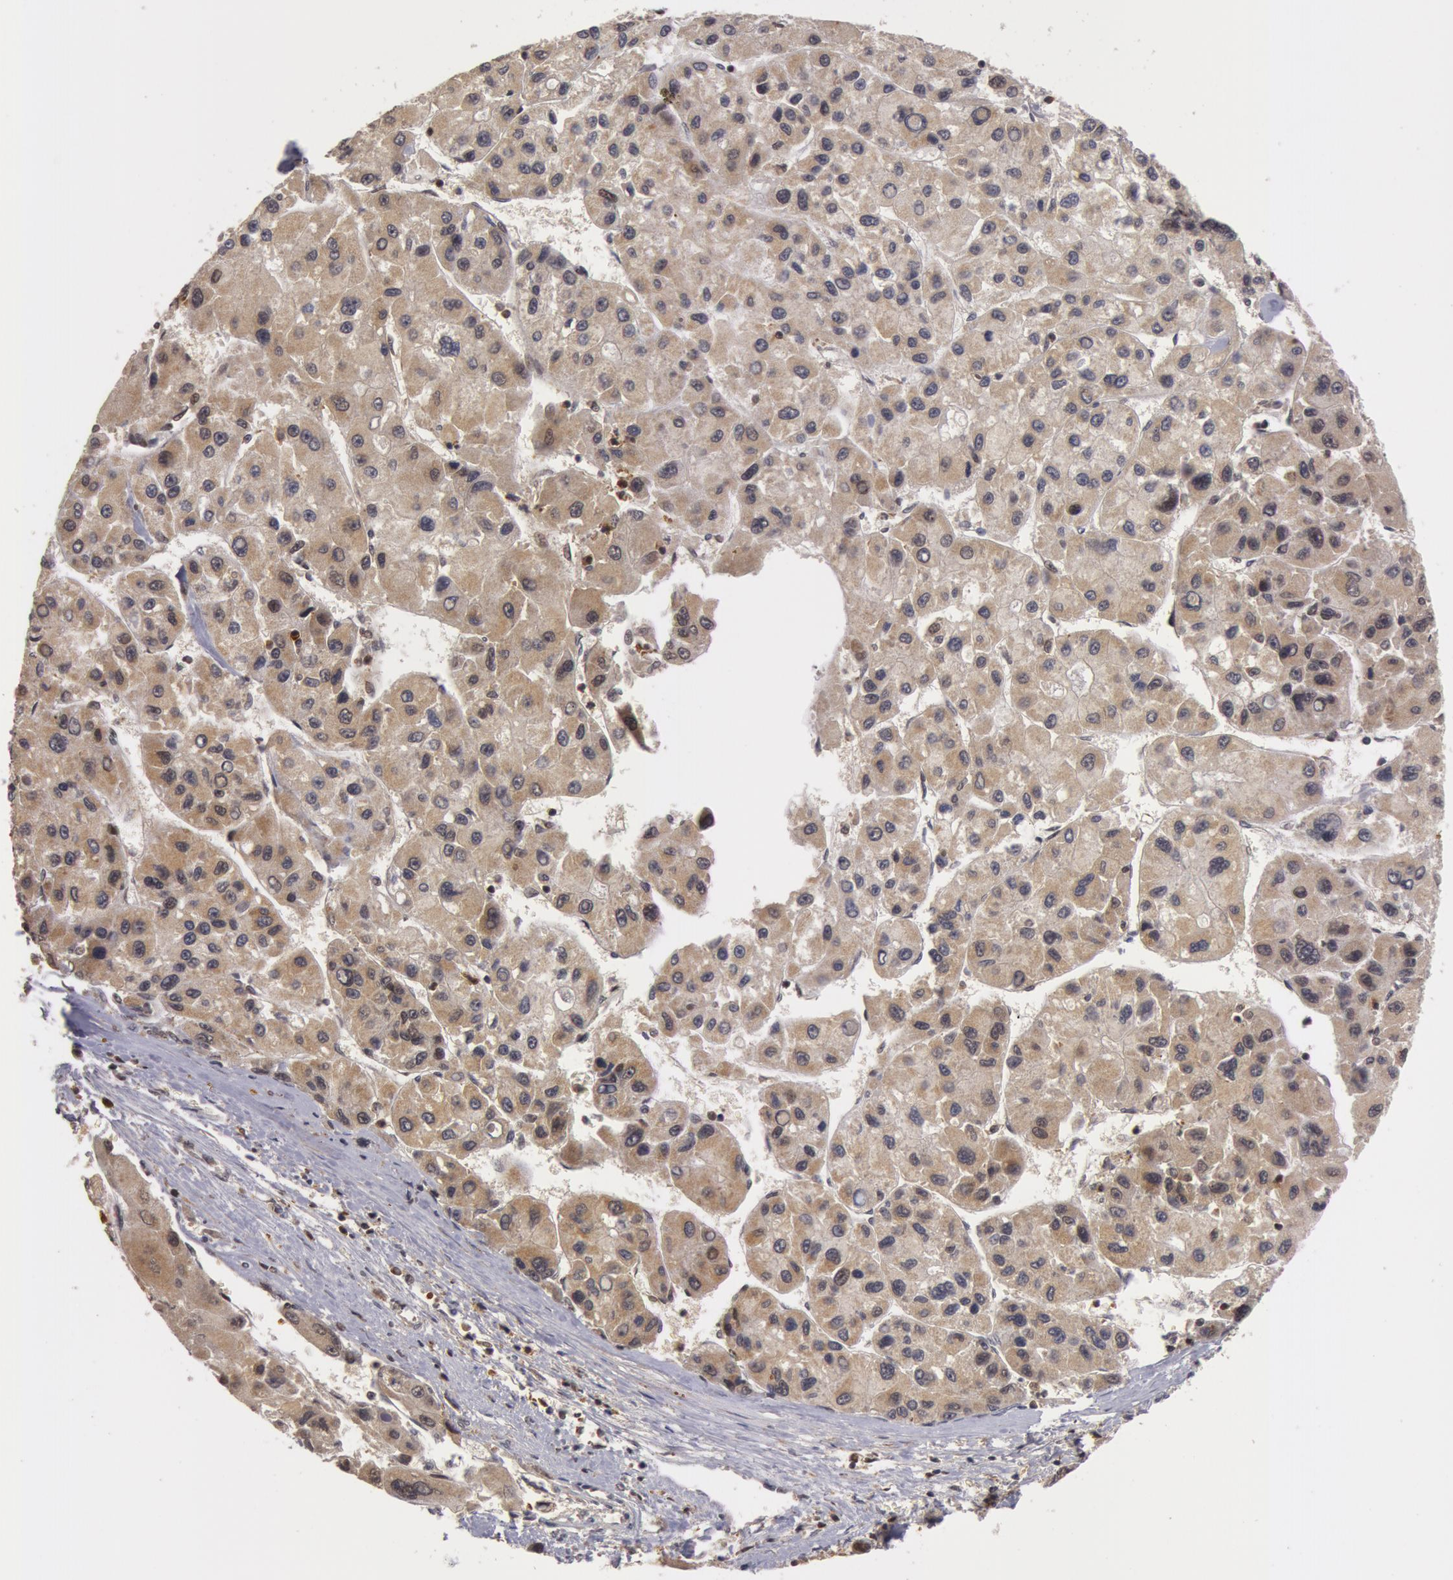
{"staining": {"intensity": "weak", "quantity": "<25%", "location": "nuclear"}, "tissue": "liver cancer", "cell_type": "Tumor cells", "image_type": "cancer", "snomed": [{"axis": "morphology", "description": "Carcinoma, Hepatocellular, NOS"}, {"axis": "topography", "description": "Liver"}], "caption": "An image of liver cancer stained for a protein reveals no brown staining in tumor cells.", "gene": "ZNF350", "patient": {"sex": "male", "age": 64}}